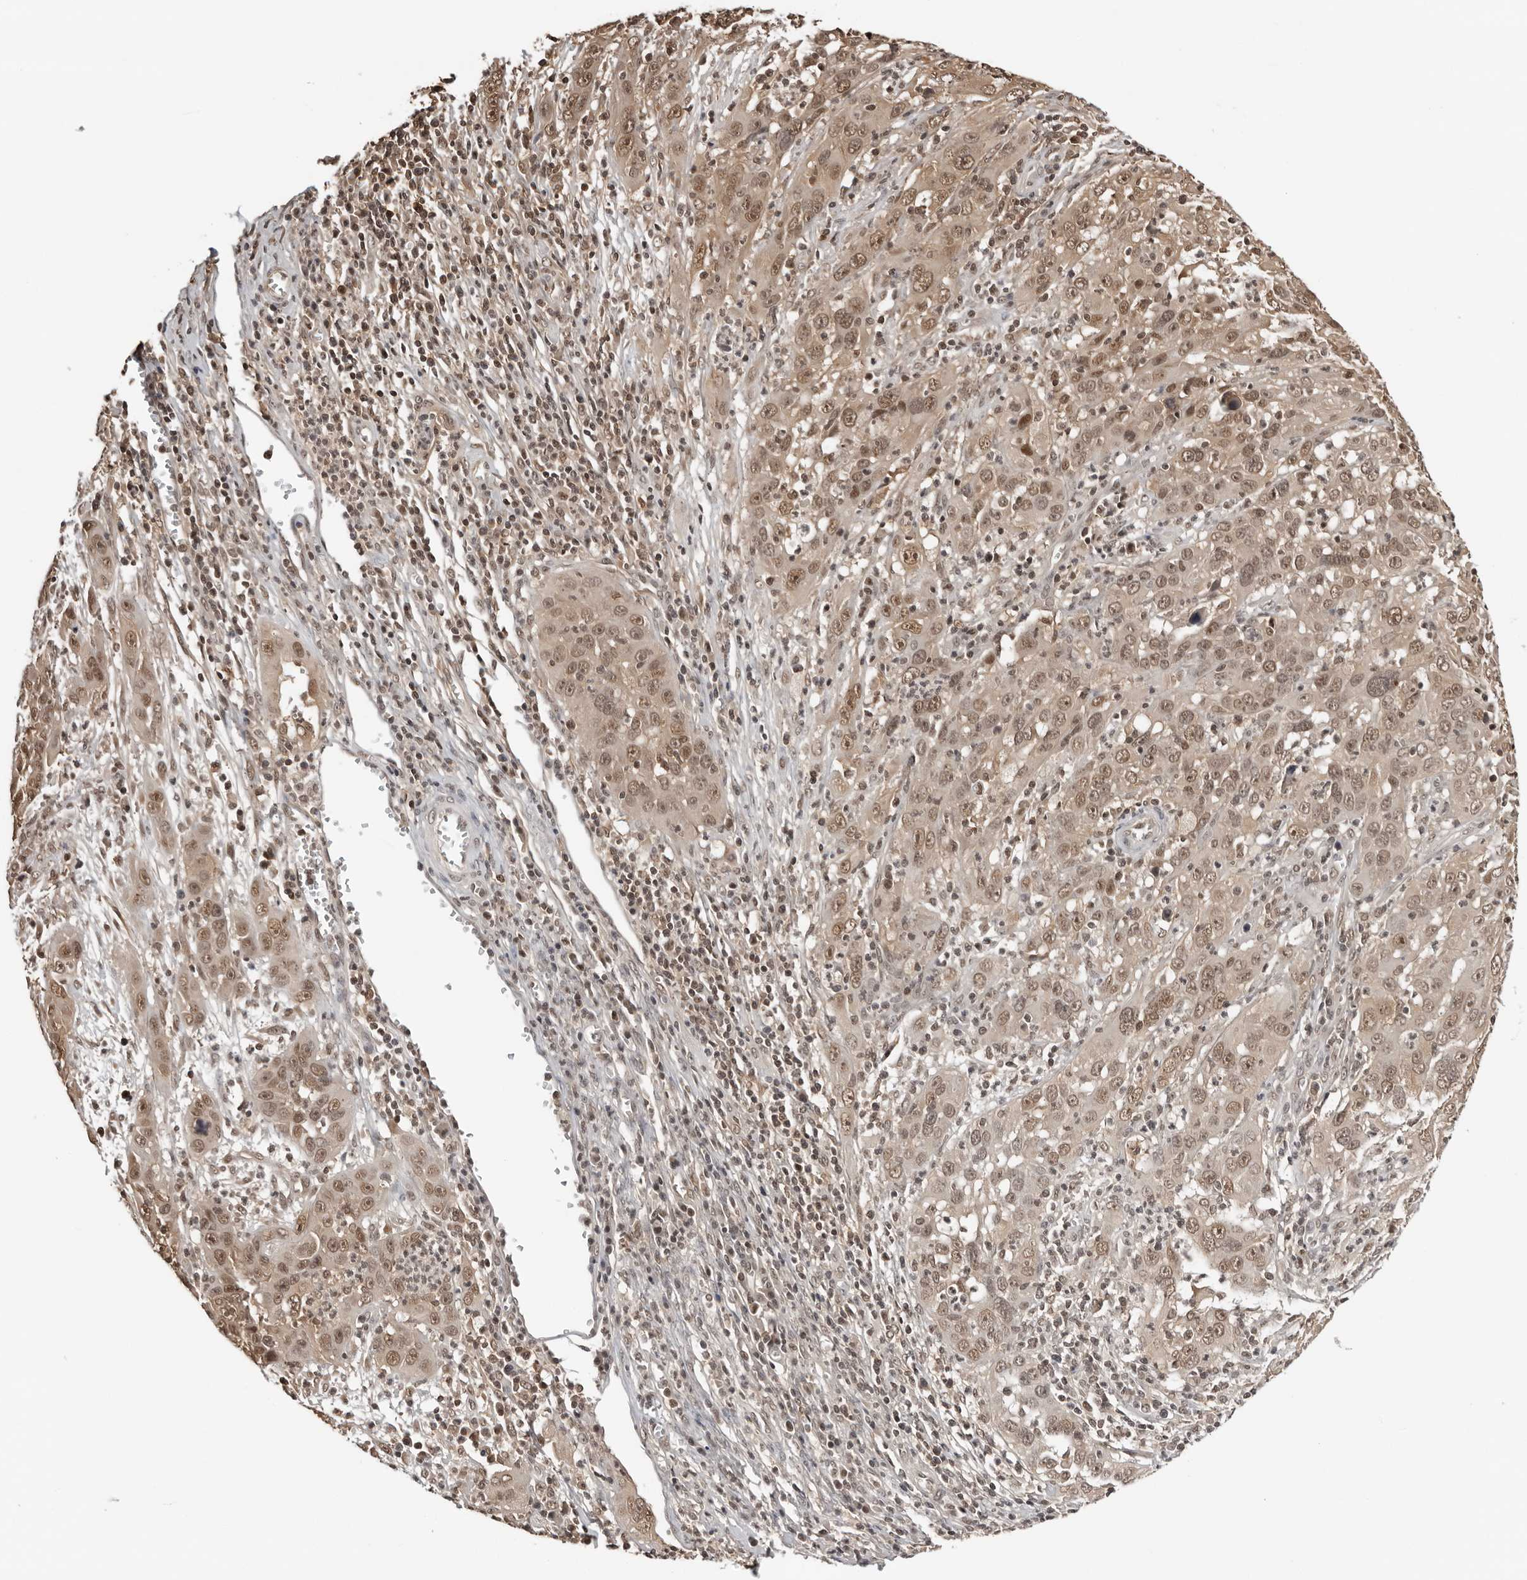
{"staining": {"intensity": "moderate", "quantity": "25%-75%", "location": "cytoplasmic/membranous,nuclear"}, "tissue": "cervical cancer", "cell_type": "Tumor cells", "image_type": "cancer", "snomed": [{"axis": "morphology", "description": "Squamous cell carcinoma, NOS"}, {"axis": "topography", "description": "Cervix"}], "caption": "High-power microscopy captured an IHC micrograph of cervical cancer, revealing moderate cytoplasmic/membranous and nuclear staining in about 25%-75% of tumor cells.", "gene": "SDE2", "patient": {"sex": "female", "age": 32}}